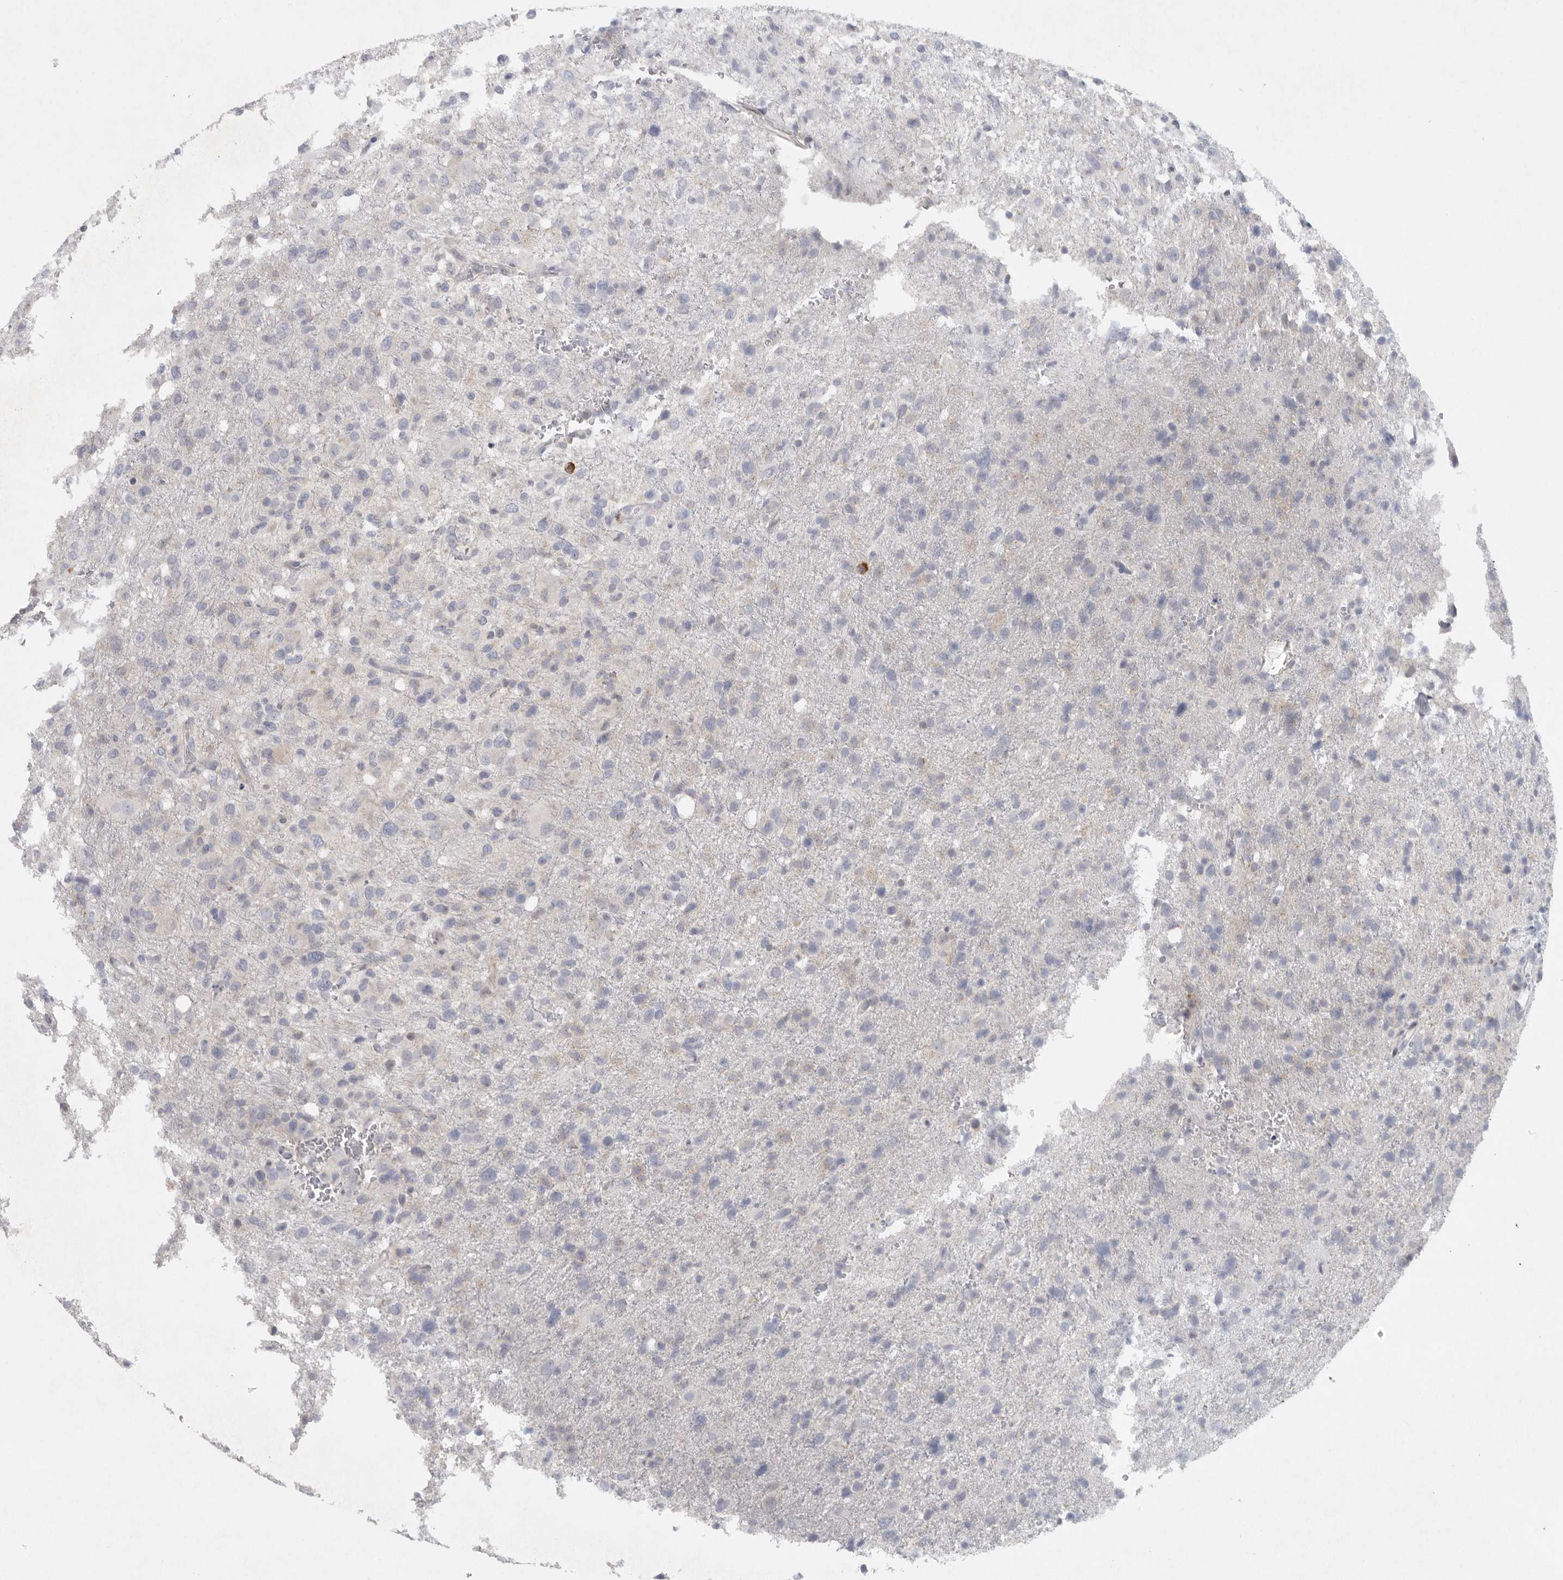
{"staining": {"intensity": "negative", "quantity": "none", "location": "none"}, "tissue": "glioma", "cell_type": "Tumor cells", "image_type": "cancer", "snomed": [{"axis": "morphology", "description": "Glioma, malignant, High grade"}, {"axis": "topography", "description": "Brain"}], "caption": "Tumor cells are negative for brown protein staining in high-grade glioma (malignant).", "gene": "TMEM69", "patient": {"sex": "female", "age": 57}}